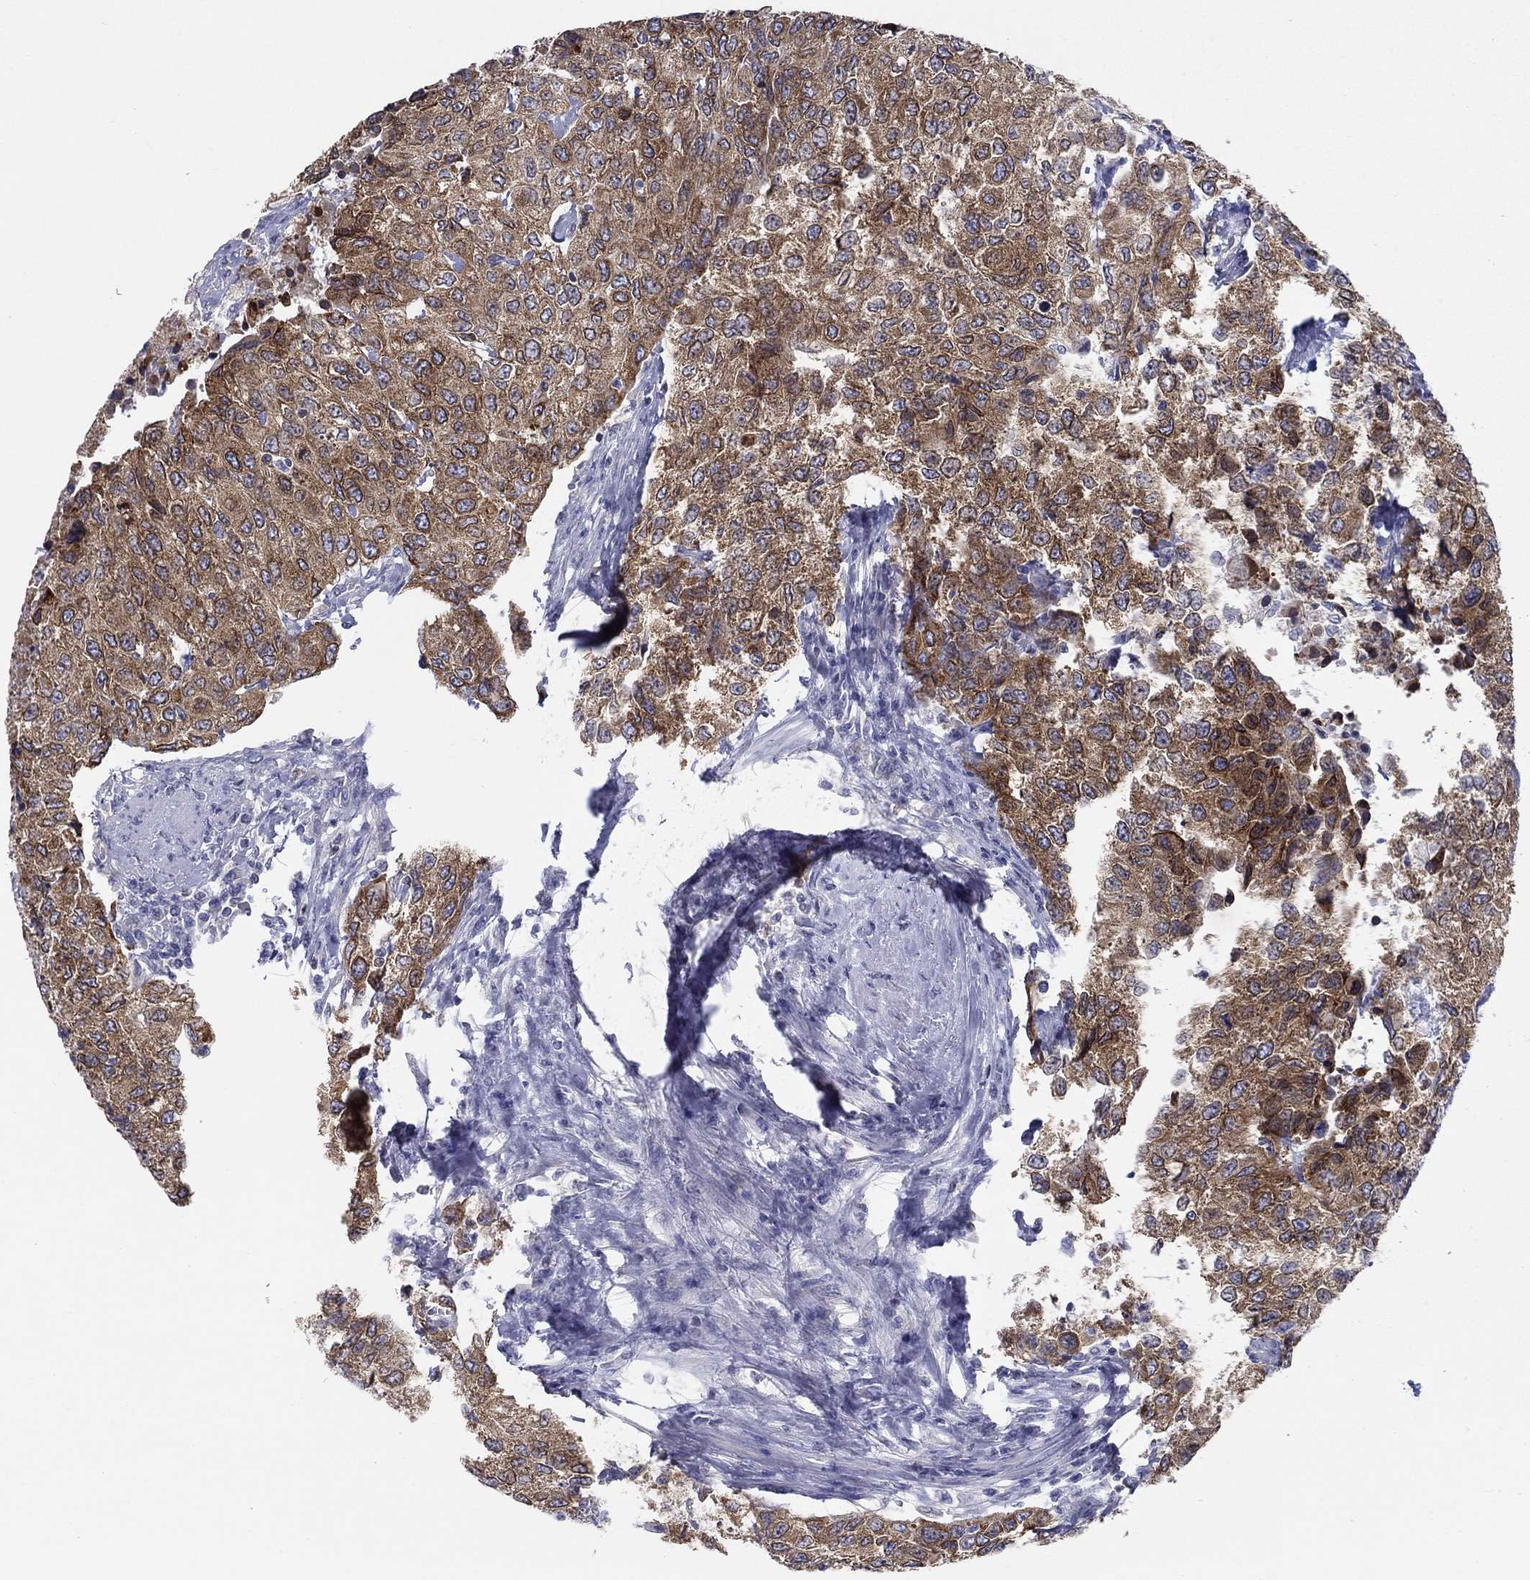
{"staining": {"intensity": "strong", "quantity": ">75%", "location": "cytoplasmic/membranous"}, "tissue": "urothelial cancer", "cell_type": "Tumor cells", "image_type": "cancer", "snomed": [{"axis": "morphology", "description": "Urothelial carcinoma, High grade"}, {"axis": "topography", "description": "Urinary bladder"}], "caption": "This is a photomicrograph of IHC staining of urothelial cancer, which shows strong positivity in the cytoplasmic/membranous of tumor cells.", "gene": "ERMP1", "patient": {"sex": "female", "age": 78}}